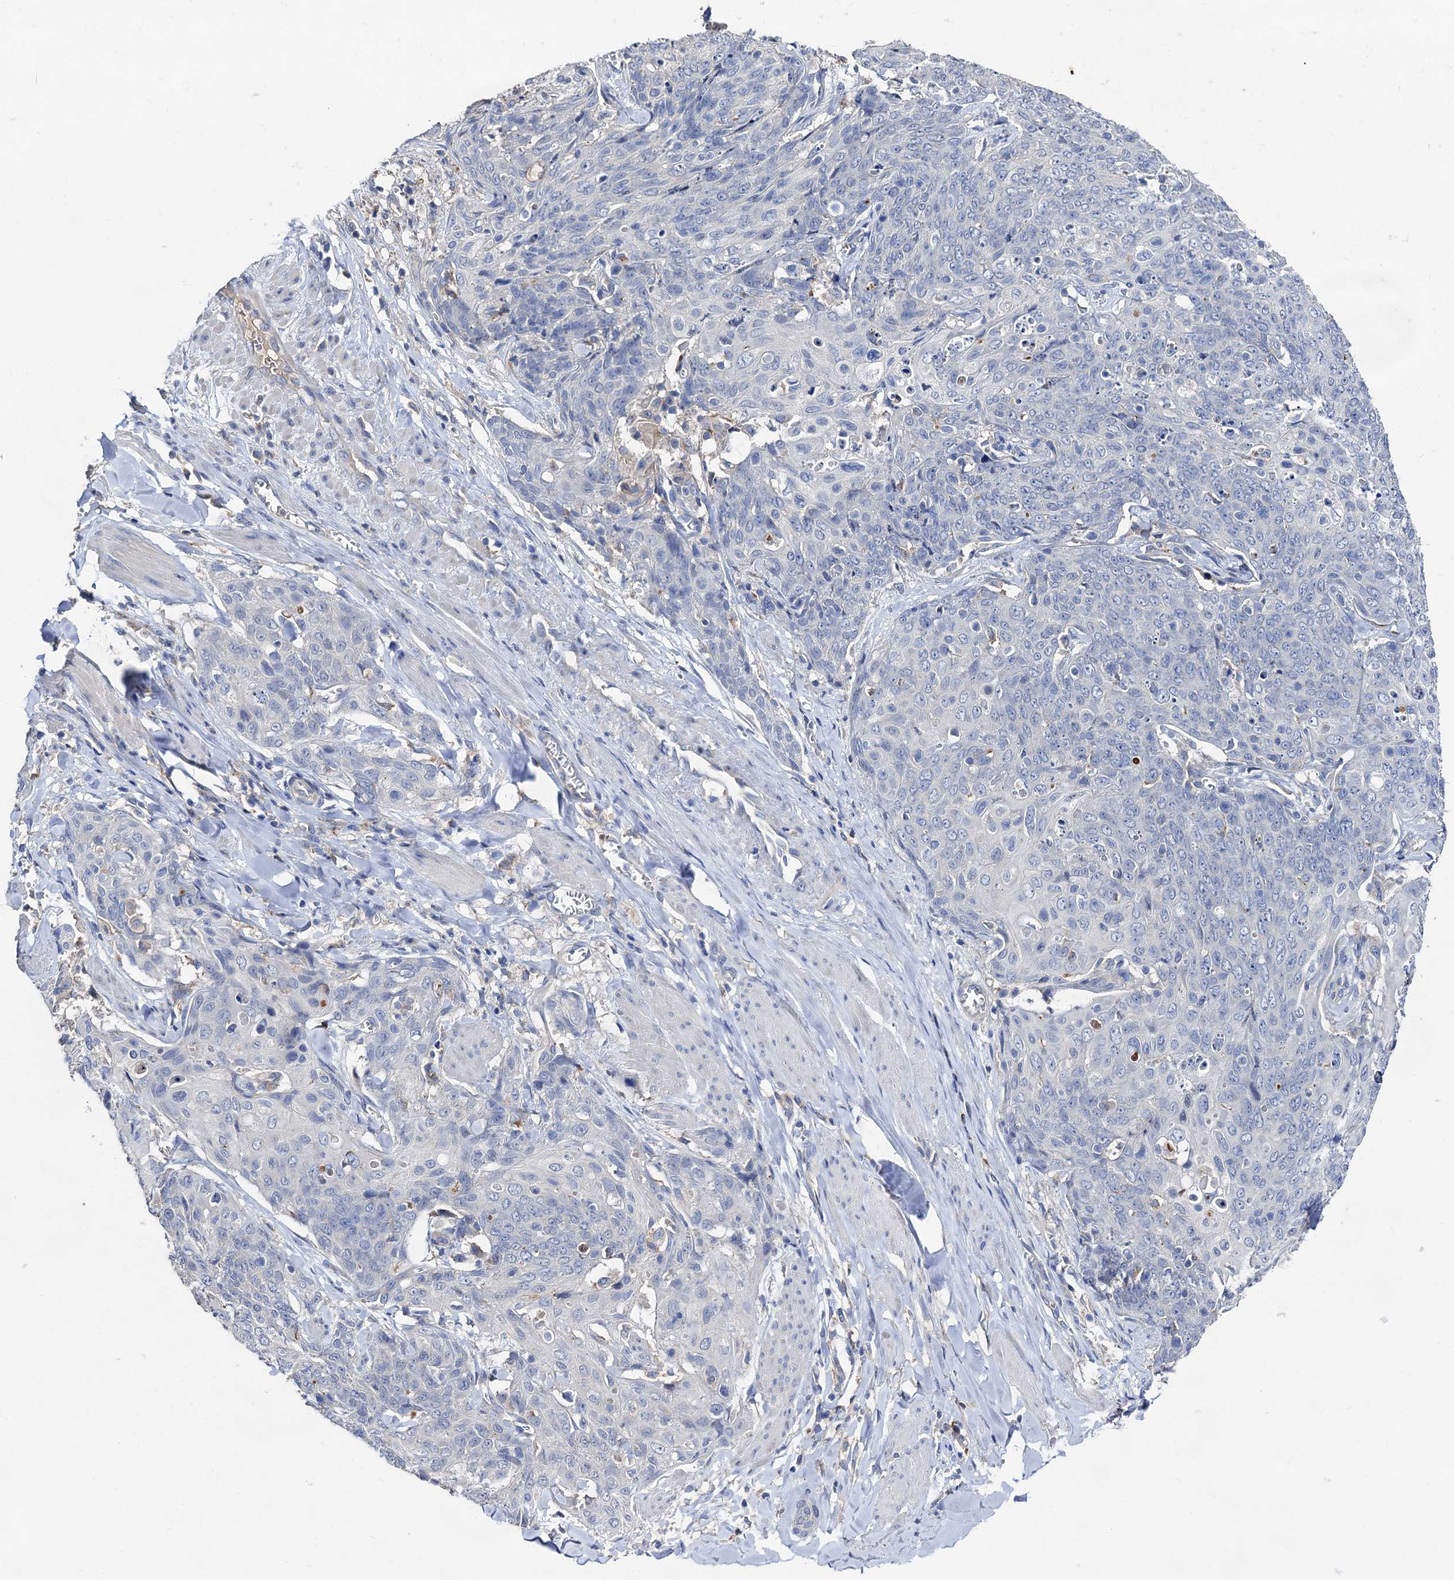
{"staining": {"intensity": "negative", "quantity": "none", "location": "none"}, "tissue": "skin cancer", "cell_type": "Tumor cells", "image_type": "cancer", "snomed": [{"axis": "morphology", "description": "Squamous cell carcinoma, NOS"}, {"axis": "topography", "description": "Skin"}, {"axis": "topography", "description": "Vulva"}], "caption": "A high-resolution micrograph shows IHC staining of skin squamous cell carcinoma, which demonstrates no significant positivity in tumor cells.", "gene": "HVCN1", "patient": {"sex": "female", "age": 85}}